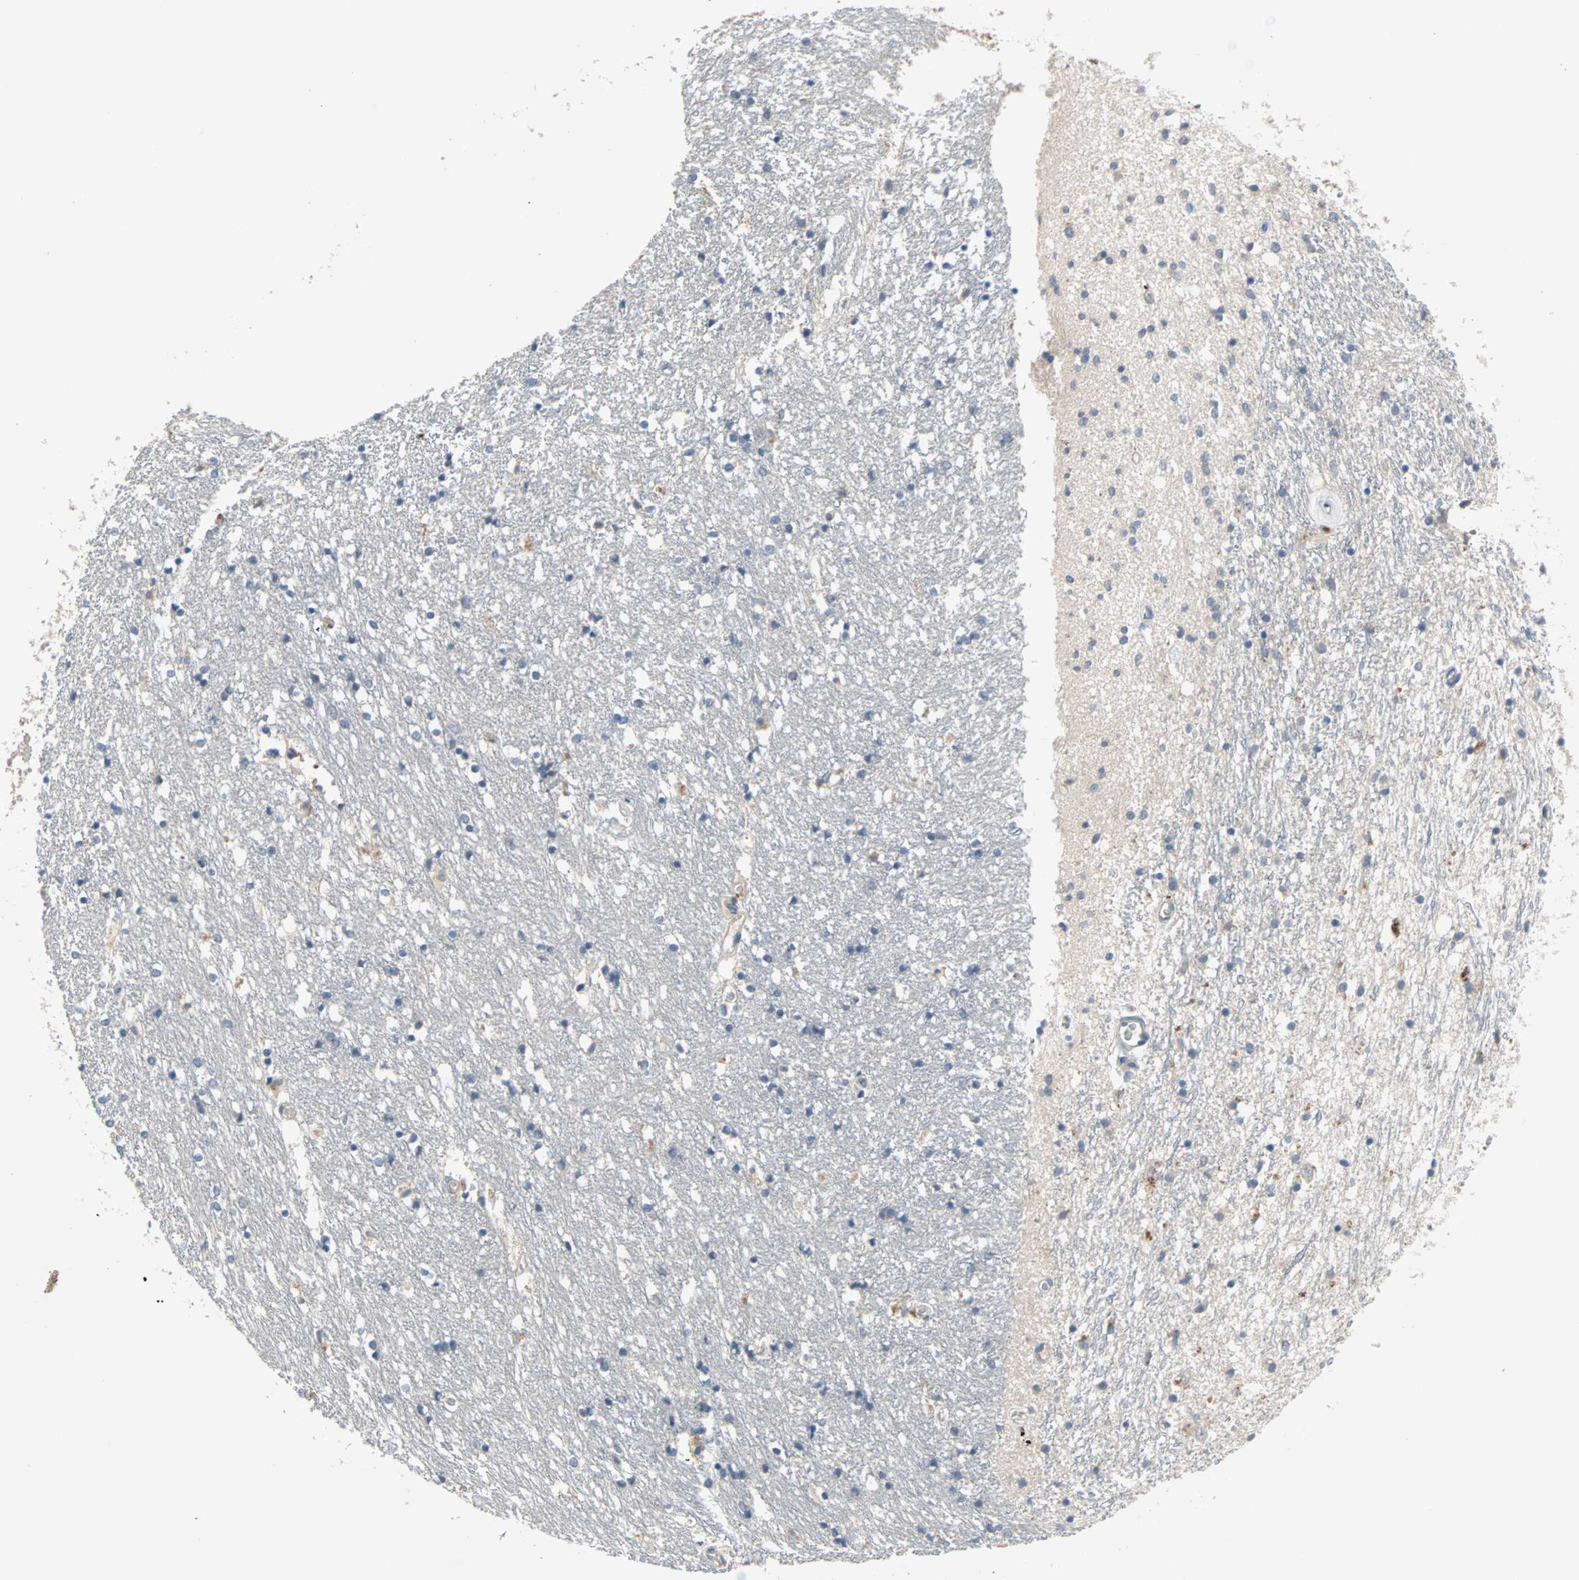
{"staining": {"intensity": "negative", "quantity": "none", "location": "none"}, "tissue": "caudate", "cell_type": "Glial cells", "image_type": "normal", "snomed": [{"axis": "morphology", "description": "Normal tissue, NOS"}, {"axis": "topography", "description": "Lateral ventricle wall"}], "caption": "Histopathology image shows no protein expression in glial cells of unremarkable caudate.", "gene": "MAP4K1", "patient": {"sex": "female", "age": 54}}